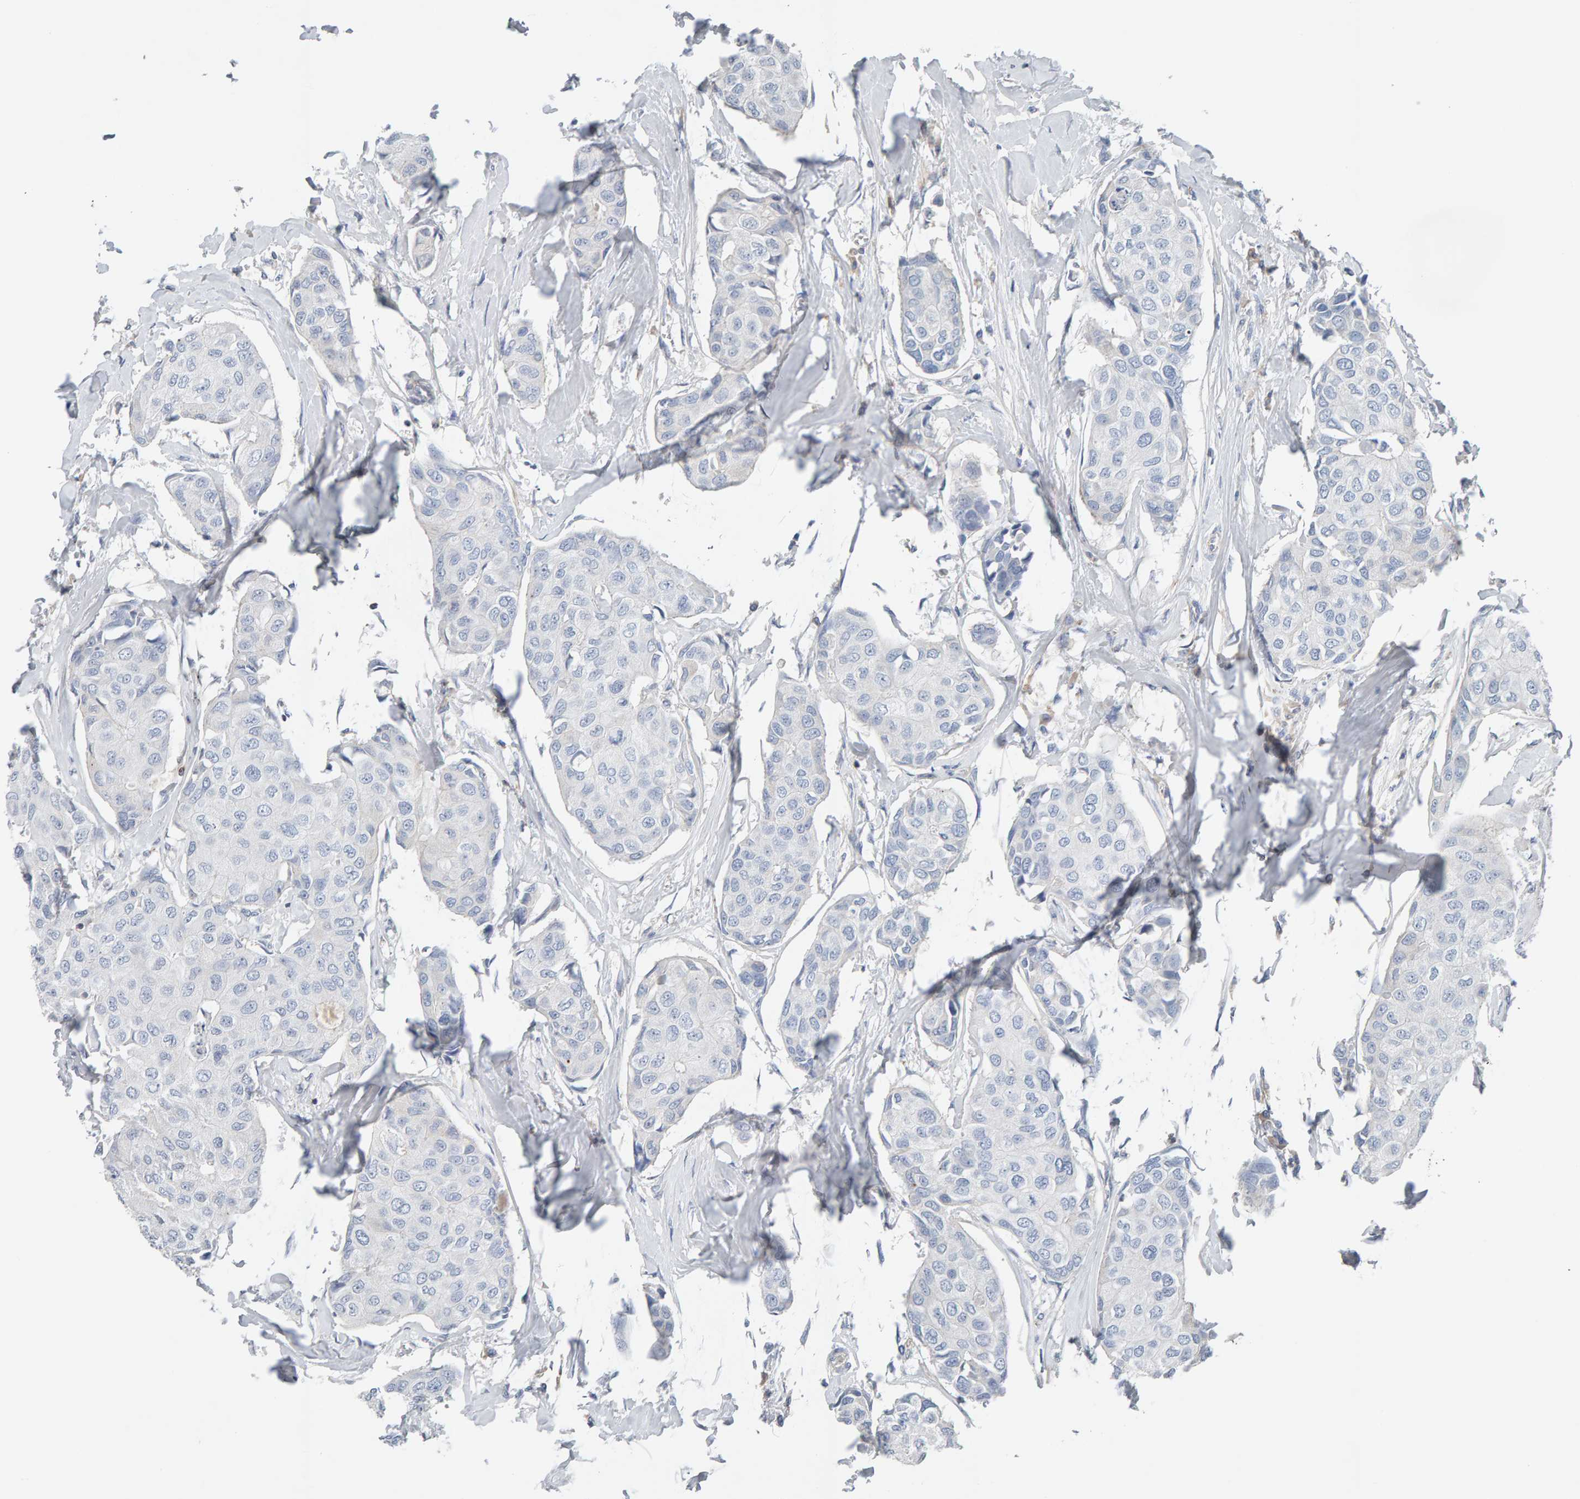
{"staining": {"intensity": "negative", "quantity": "none", "location": "none"}, "tissue": "breast cancer", "cell_type": "Tumor cells", "image_type": "cancer", "snomed": [{"axis": "morphology", "description": "Duct carcinoma"}, {"axis": "topography", "description": "Breast"}], "caption": "Immunohistochemistry (IHC) of breast cancer reveals no expression in tumor cells.", "gene": "FYN", "patient": {"sex": "female", "age": 80}}